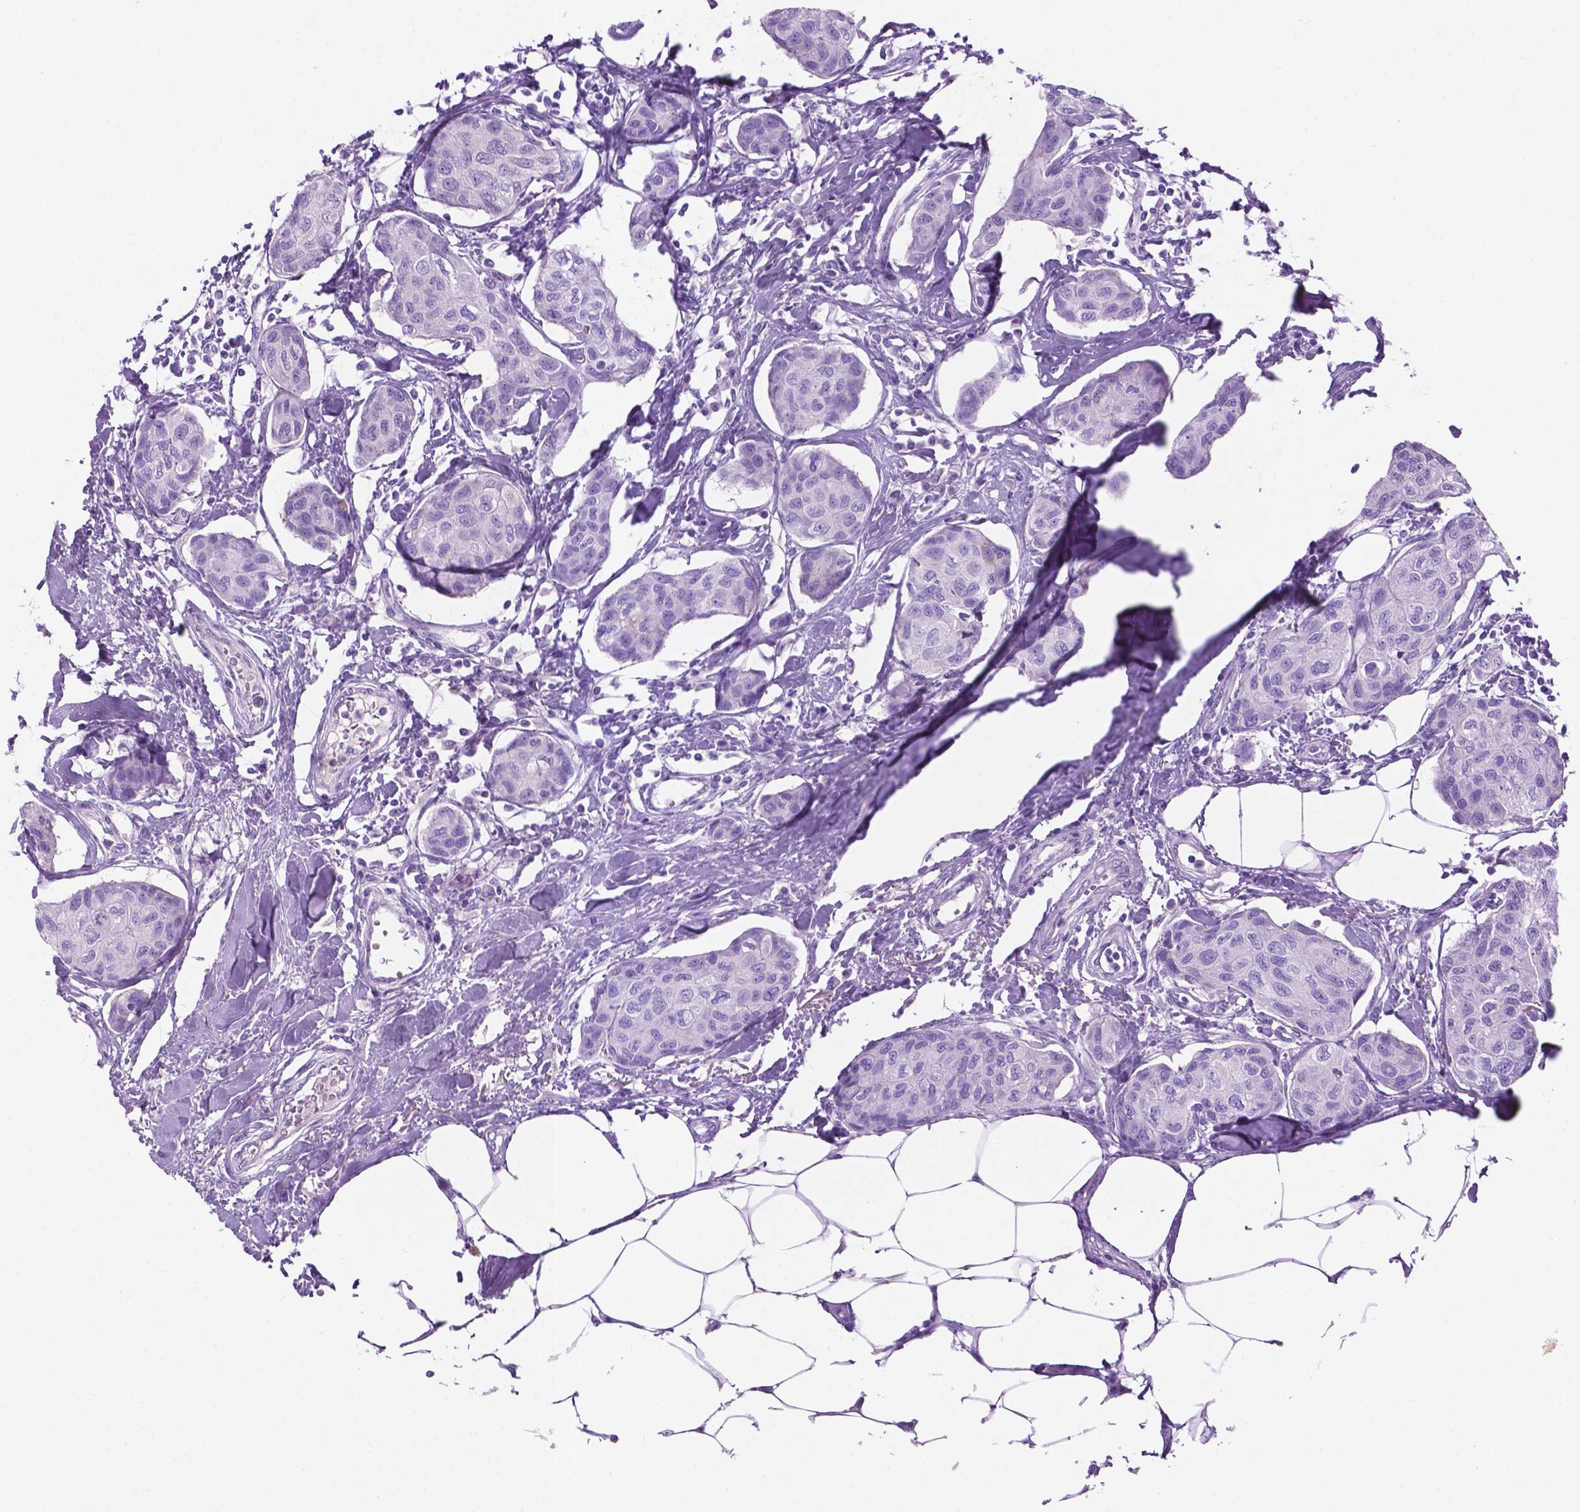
{"staining": {"intensity": "negative", "quantity": "none", "location": "none"}, "tissue": "breast cancer", "cell_type": "Tumor cells", "image_type": "cancer", "snomed": [{"axis": "morphology", "description": "Duct carcinoma"}, {"axis": "topography", "description": "Breast"}], "caption": "IHC micrograph of neoplastic tissue: breast cancer (invasive ductal carcinoma) stained with DAB (3,3'-diaminobenzidine) exhibits no significant protein staining in tumor cells.", "gene": "POU4F1", "patient": {"sex": "female", "age": 80}}